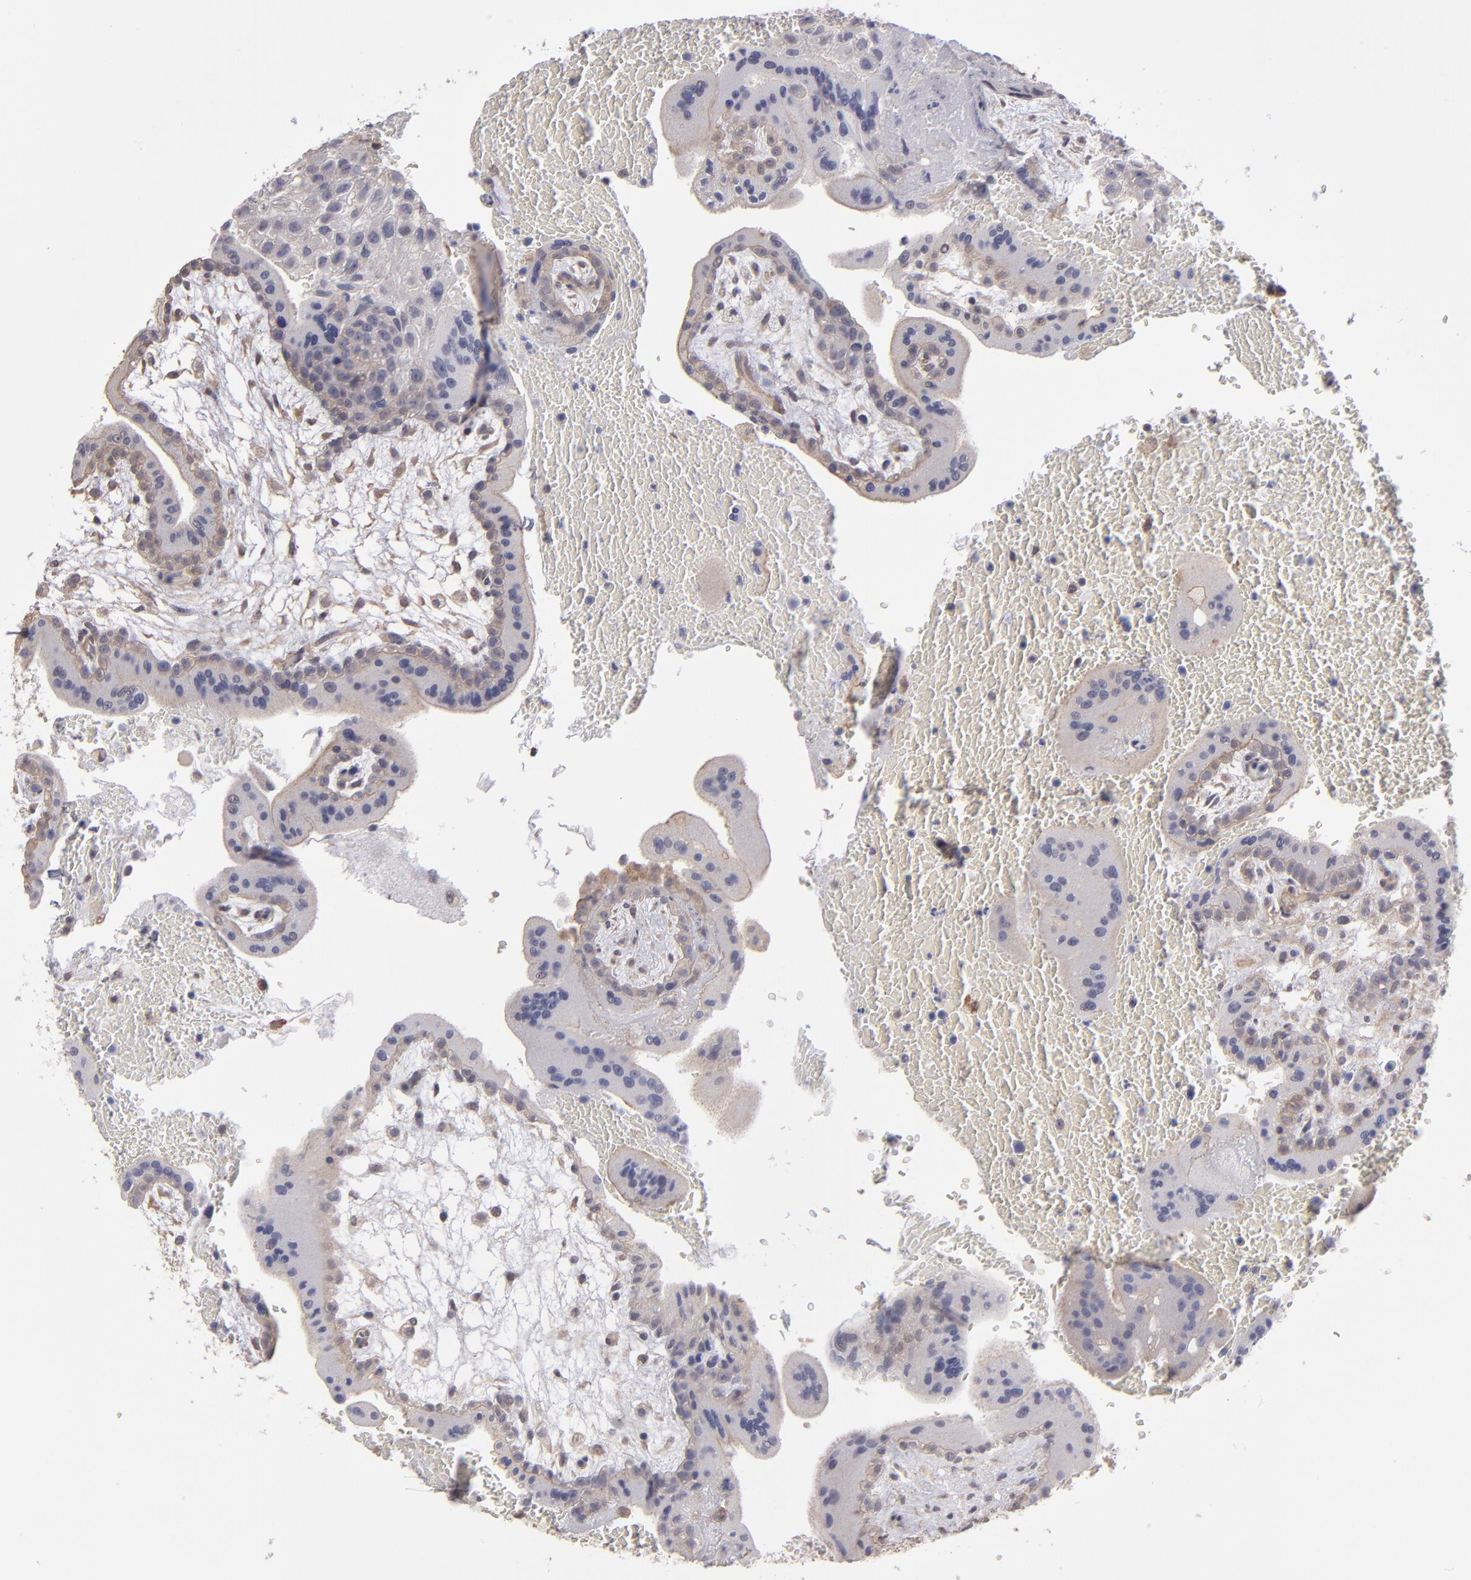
{"staining": {"intensity": "weak", "quantity": ">75%", "location": "cytoplasmic/membranous"}, "tissue": "placenta", "cell_type": "Decidual cells", "image_type": "normal", "snomed": [{"axis": "morphology", "description": "Normal tissue, NOS"}, {"axis": "topography", "description": "Placenta"}], "caption": "Placenta stained with IHC exhibits weak cytoplasmic/membranous positivity in about >75% of decidual cells. (Stains: DAB in brown, nuclei in blue, Microscopy: brightfield microscopy at high magnification).", "gene": "NDRG2", "patient": {"sex": "female", "age": 35}}